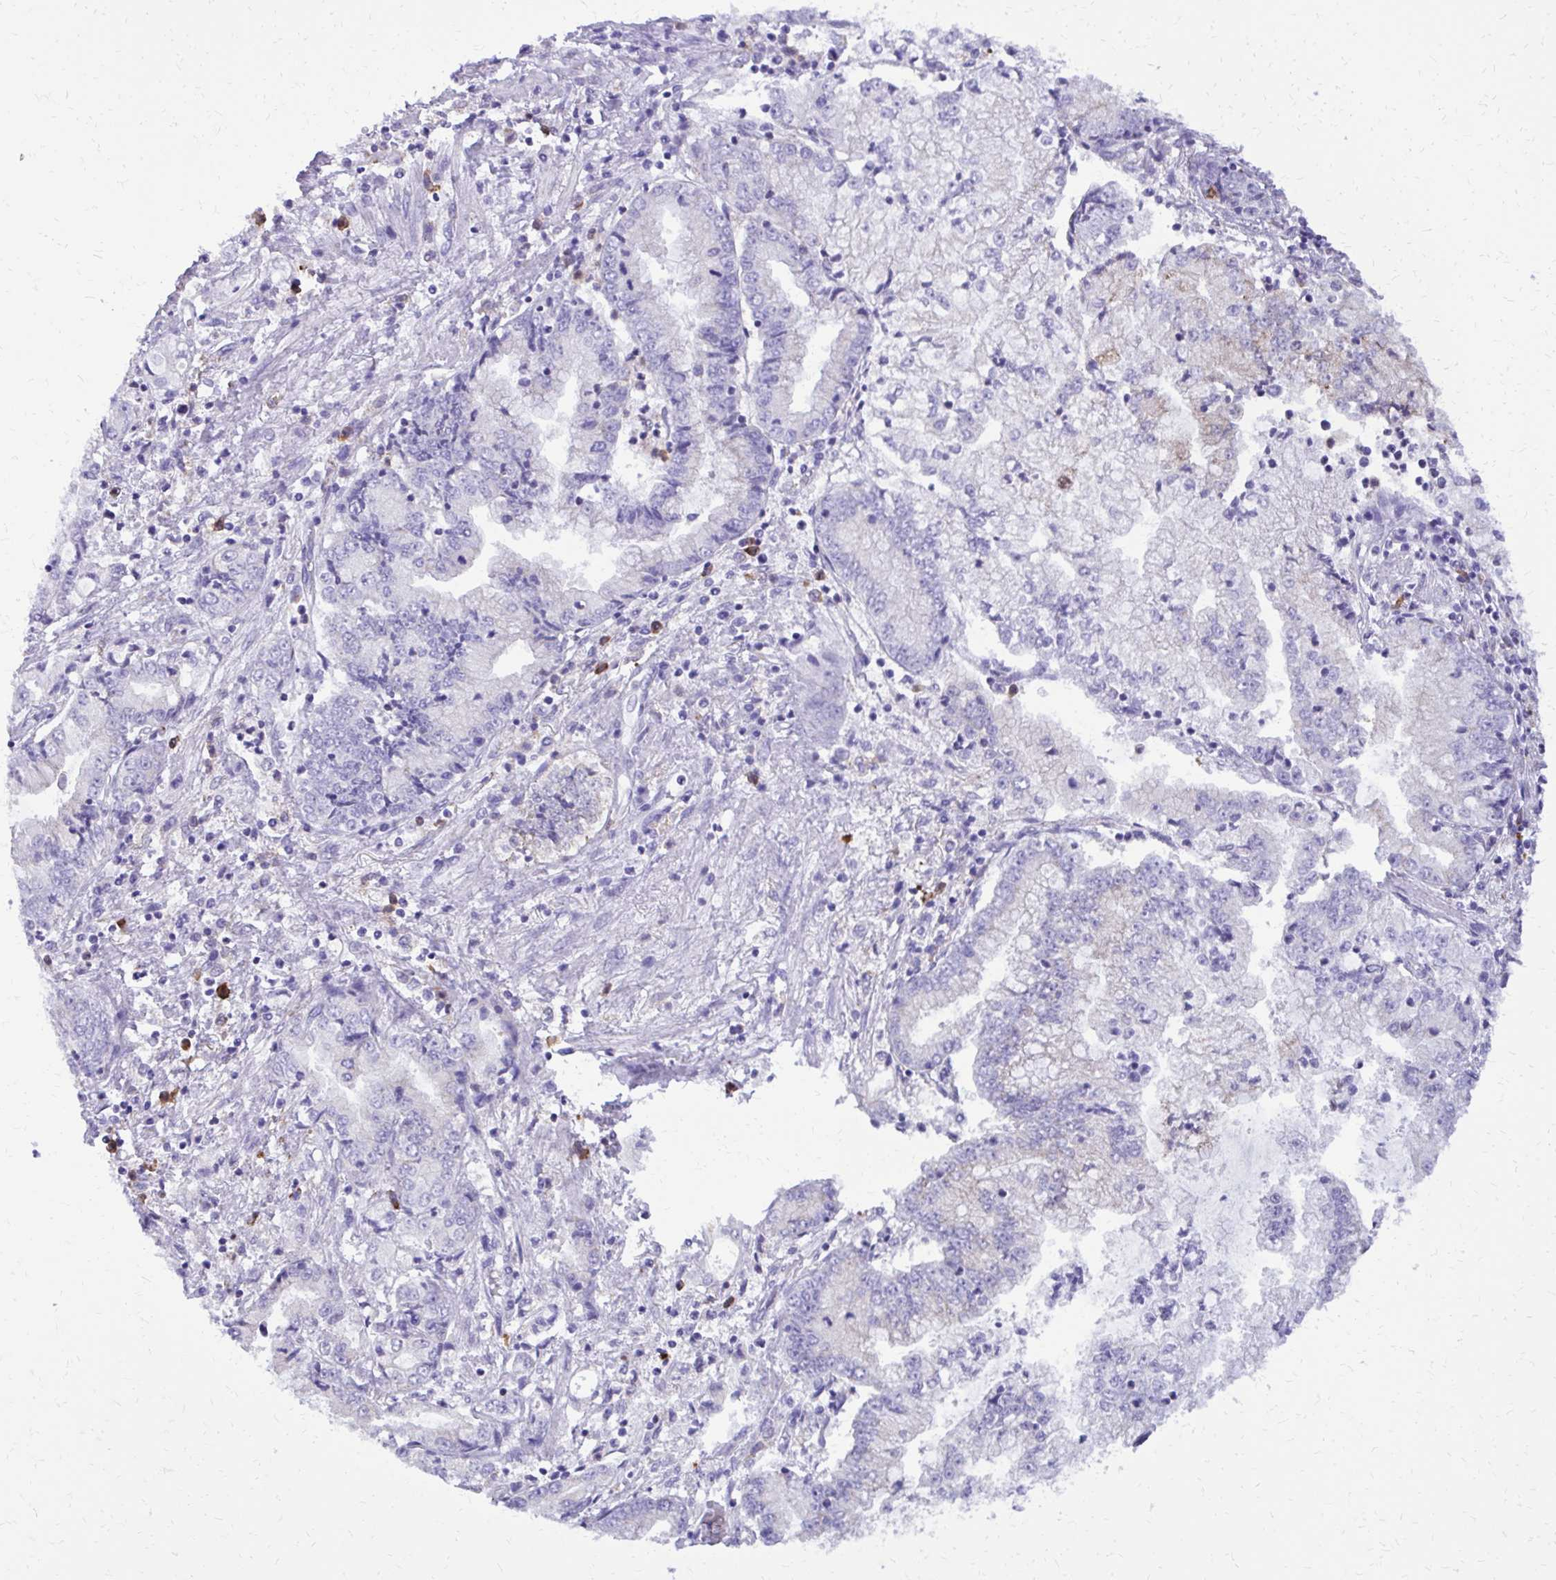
{"staining": {"intensity": "negative", "quantity": "none", "location": "none"}, "tissue": "stomach cancer", "cell_type": "Tumor cells", "image_type": "cancer", "snomed": [{"axis": "morphology", "description": "Adenocarcinoma, NOS"}, {"axis": "topography", "description": "Stomach, upper"}], "caption": "A photomicrograph of human stomach cancer is negative for staining in tumor cells.", "gene": "CAT", "patient": {"sex": "female", "age": 74}}